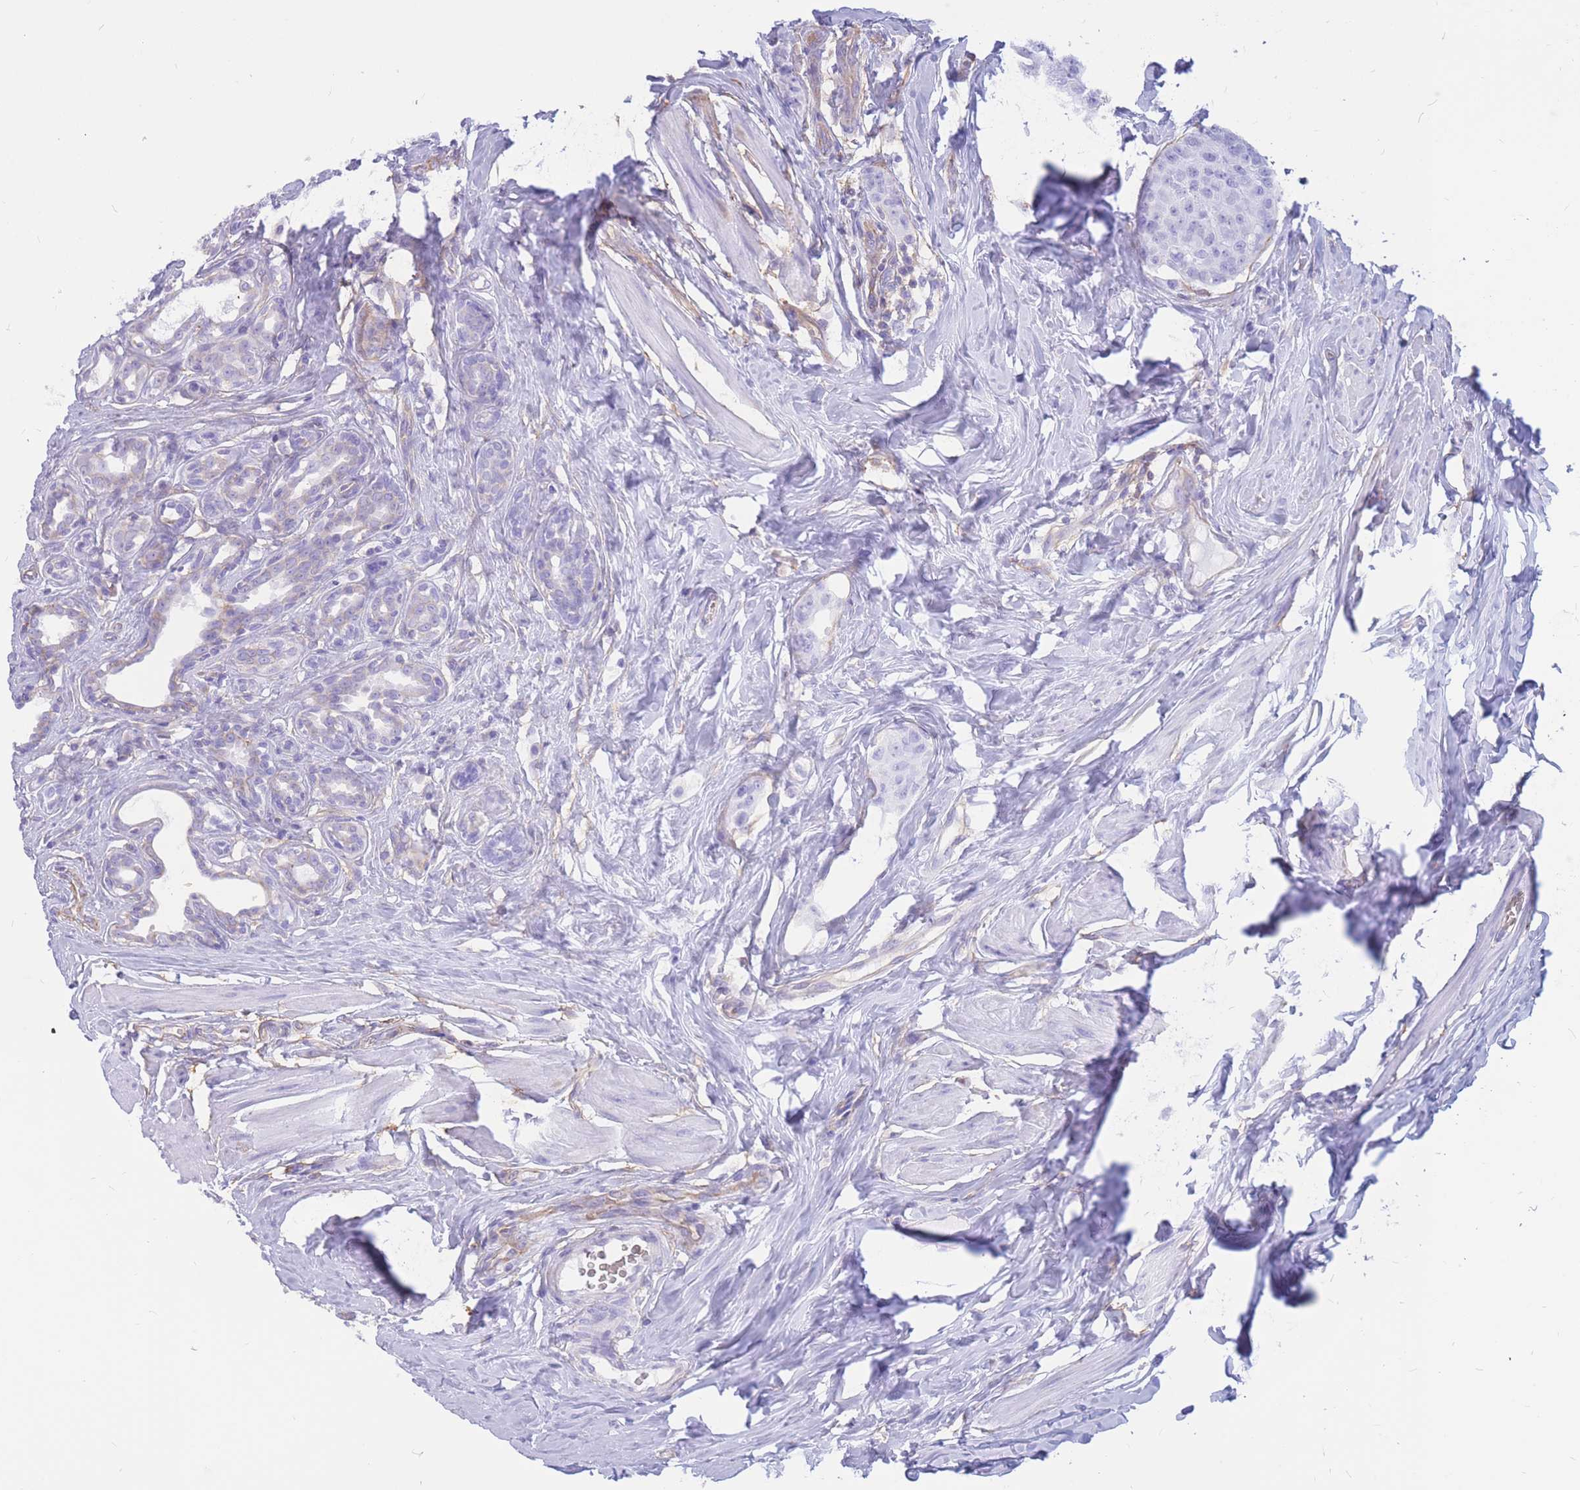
{"staining": {"intensity": "negative", "quantity": "none", "location": "none"}, "tissue": "breast cancer", "cell_type": "Tumor cells", "image_type": "cancer", "snomed": [{"axis": "morphology", "description": "Duct carcinoma"}, {"axis": "topography", "description": "Breast"}], "caption": "A histopathology image of human breast cancer (intraductal carcinoma) is negative for staining in tumor cells. (DAB immunohistochemistry visualized using brightfield microscopy, high magnification).", "gene": "ADD2", "patient": {"sex": "female", "age": 40}}